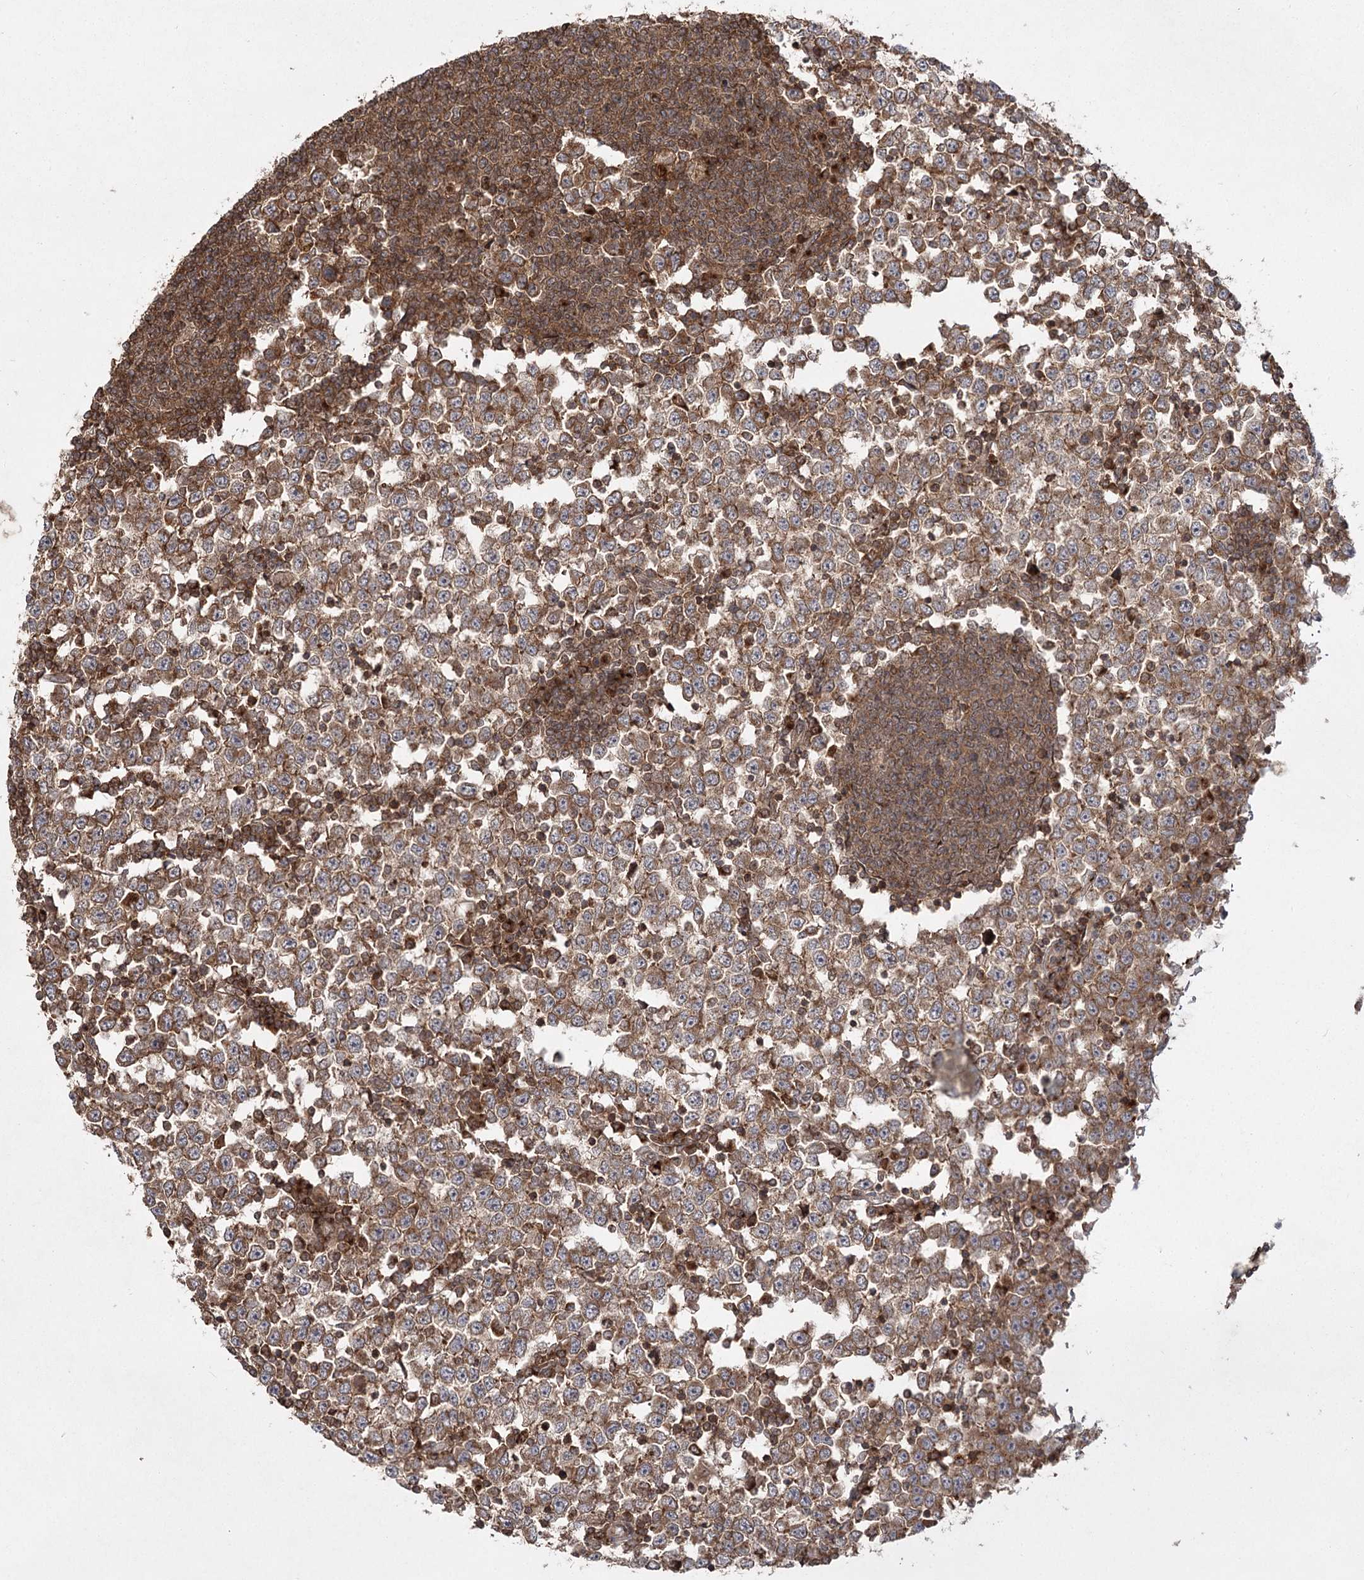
{"staining": {"intensity": "moderate", "quantity": ">75%", "location": "cytoplasmic/membranous"}, "tissue": "testis cancer", "cell_type": "Tumor cells", "image_type": "cancer", "snomed": [{"axis": "morphology", "description": "Seminoma, NOS"}, {"axis": "topography", "description": "Testis"}], "caption": "Seminoma (testis) stained with immunohistochemistry demonstrates moderate cytoplasmic/membranous expression in about >75% of tumor cells.", "gene": "MDFIC", "patient": {"sex": "male", "age": 65}}